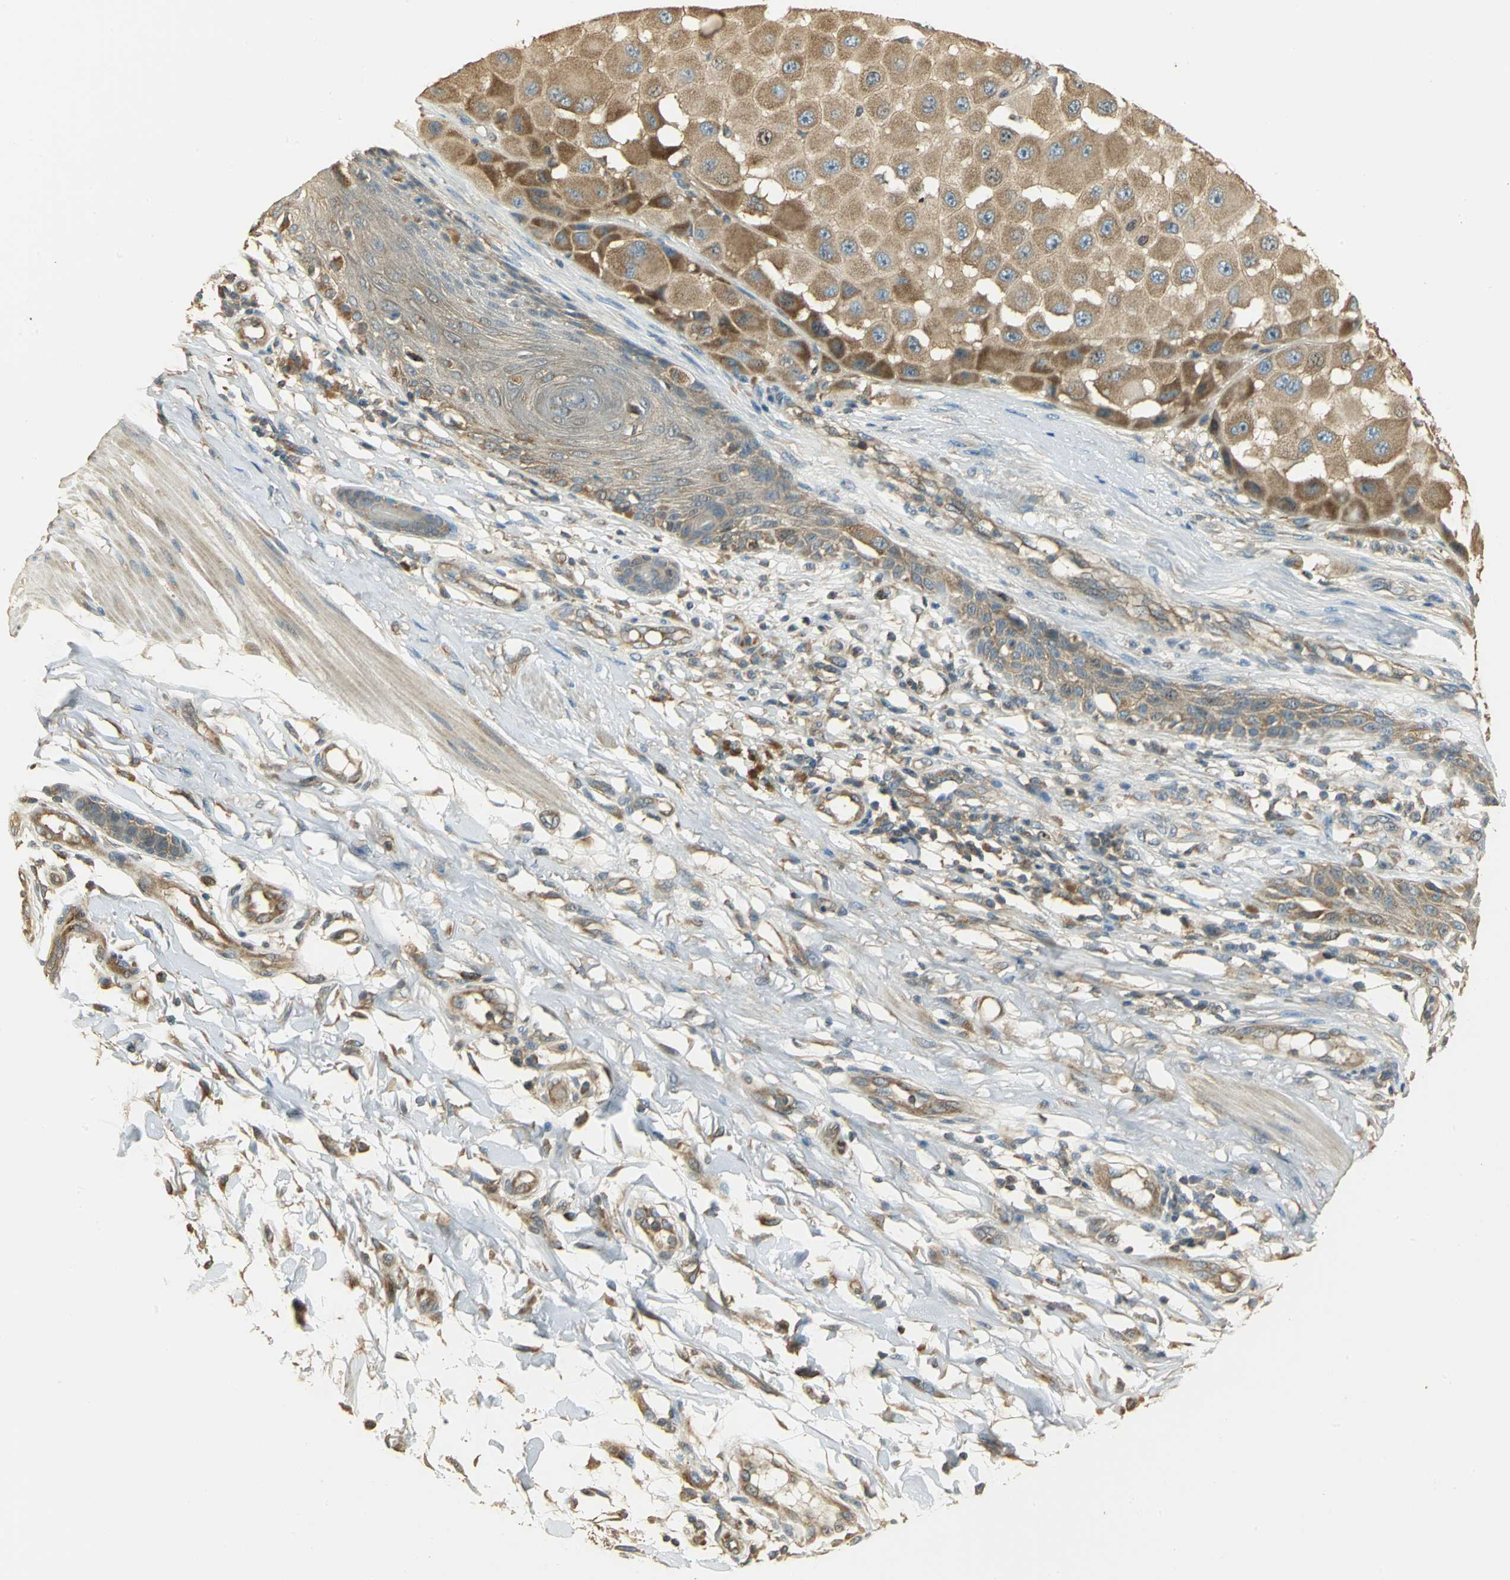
{"staining": {"intensity": "moderate", "quantity": ">75%", "location": "cytoplasmic/membranous"}, "tissue": "melanoma", "cell_type": "Tumor cells", "image_type": "cancer", "snomed": [{"axis": "morphology", "description": "Malignant melanoma, NOS"}, {"axis": "topography", "description": "Skin"}], "caption": "A histopathology image of human malignant melanoma stained for a protein shows moderate cytoplasmic/membranous brown staining in tumor cells.", "gene": "RARS1", "patient": {"sex": "female", "age": 81}}